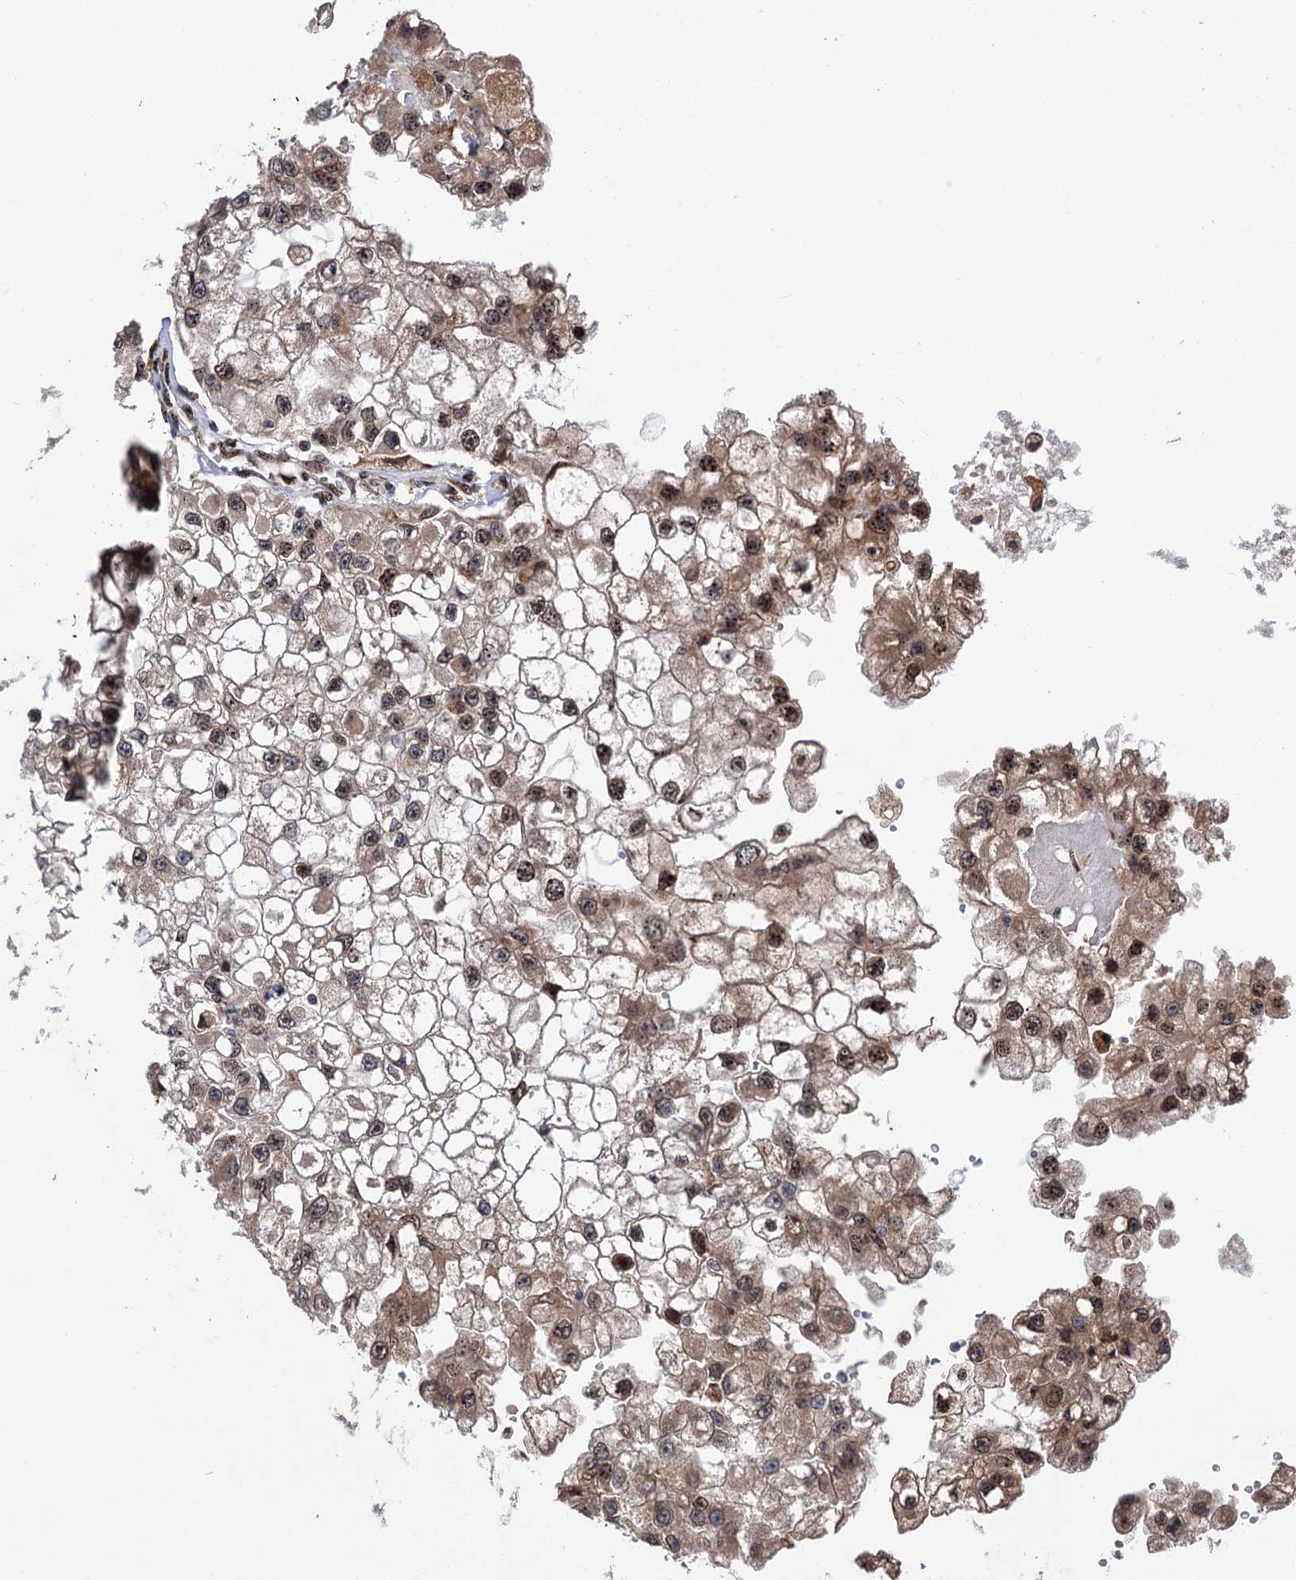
{"staining": {"intensity": "moderate", "quantity": "<25%", "location": "cytoplasmic/membranous,nuclear"}, "tissue": "renal cancer", "cell_type": "Tumor cells", "image_type": "cancer", "snomed": [{"axis": "morphology", "description": "Adenocarcinoma, NOS"}, {"axis": "topography", "description": "Kidney"}], "caption": "Approximately <25% of tumor cells in human renal cancer (adenocarcinoma) display moderate cytoplasmic/membranous and nuclear protein expression as visualized by brown immunohistochemical staining.", "gene": "MESD", "patient": {"sex": "male", "age": 63}}